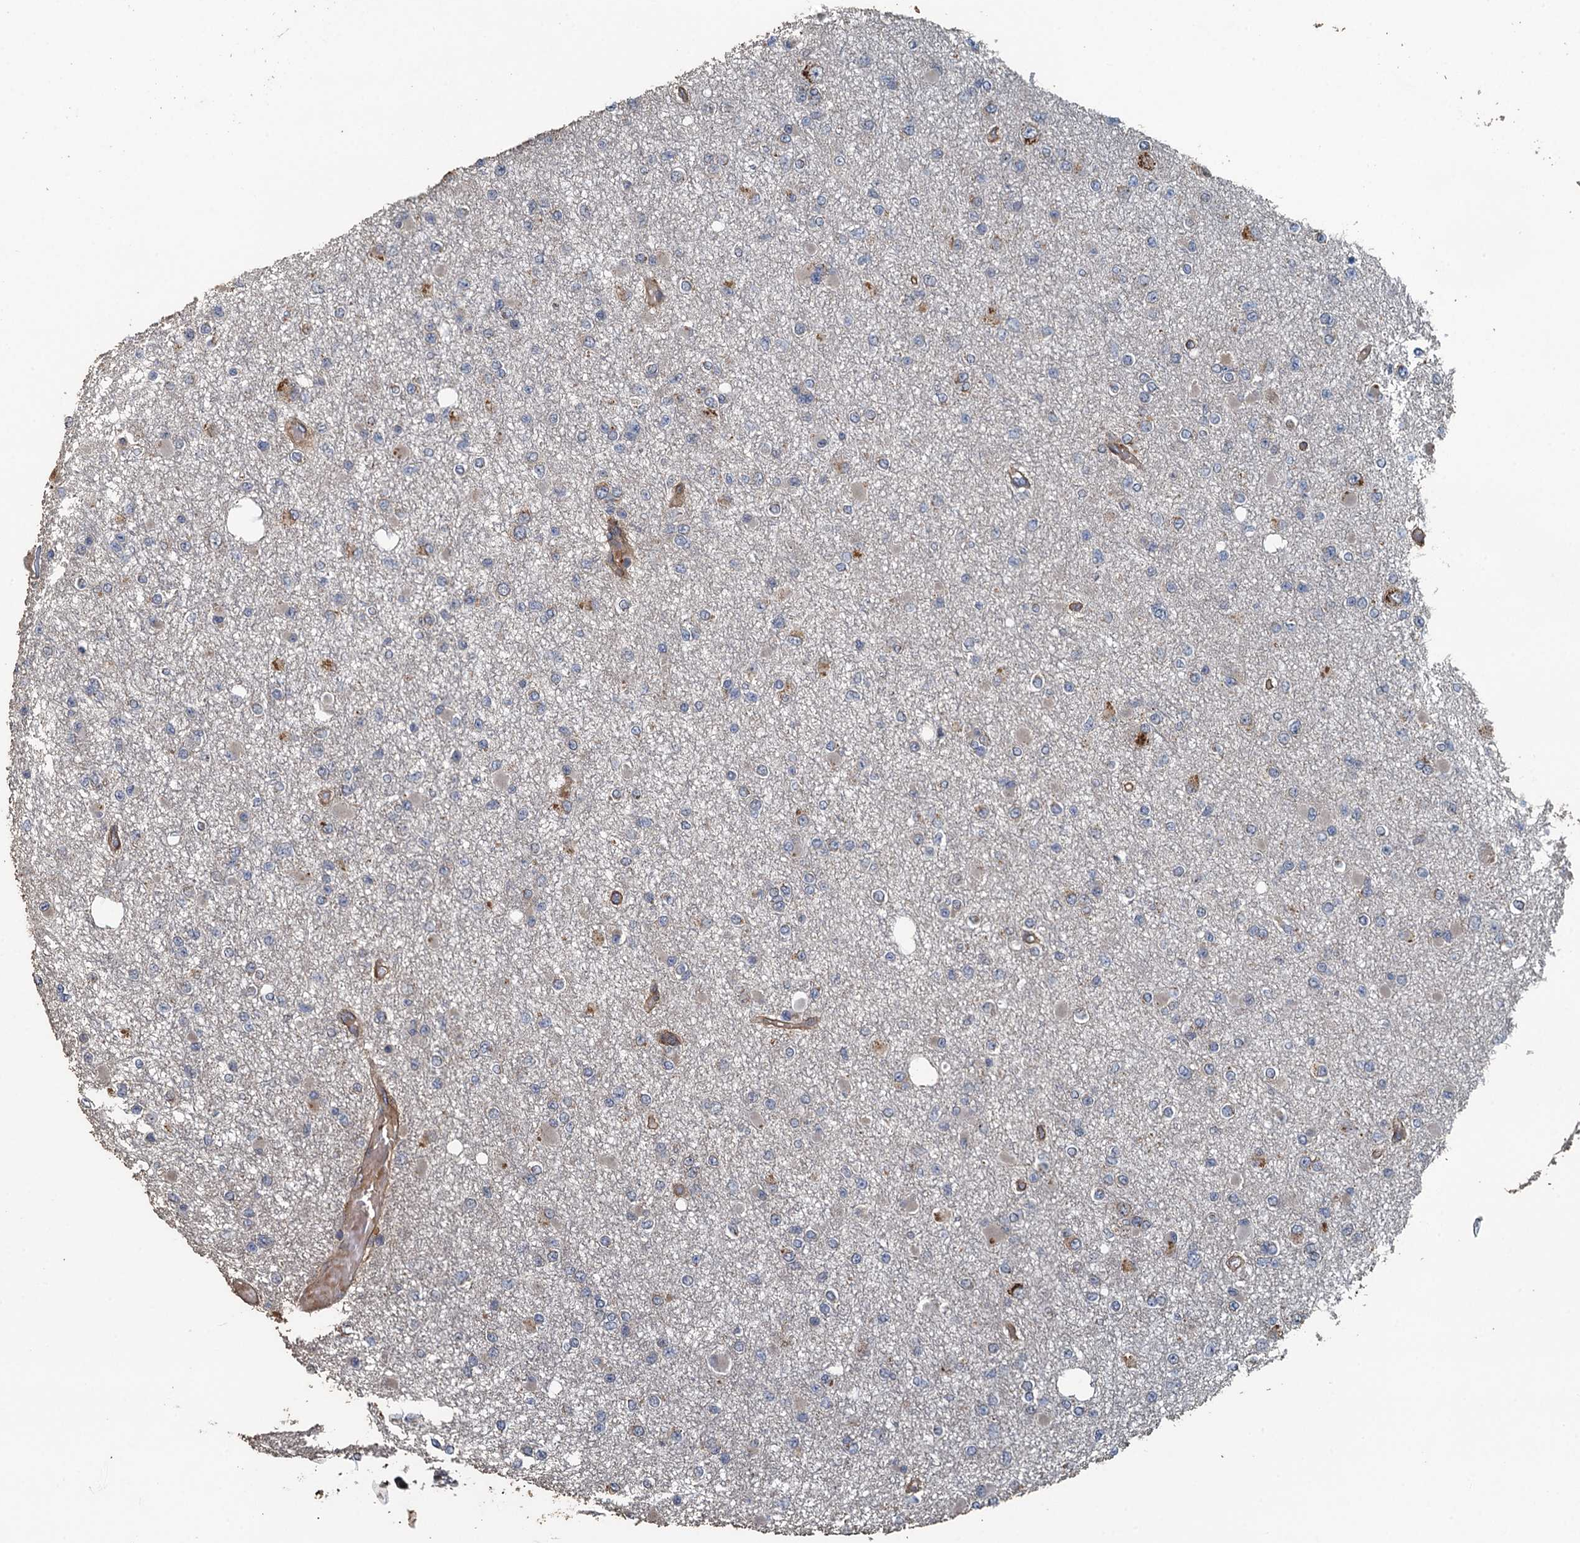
{"staining": {"intensity": "negative", "quantity": "none", "location": "none"}, "tissue": "glioma", "cell_type": "Tumor cells", "image_type": "cancer", "snomed": [{"axis": "morphology", "description": "Glioma, malignant, Low grade"}, {"axis": "topography", "description": "Brain"}], "caption": "Human malignant glioma (low-grade) stained for a protein using IHC shows no positivity in tumor cells.", "gene": "AGRN", "patient": {"sex": "female", "age": 22}}